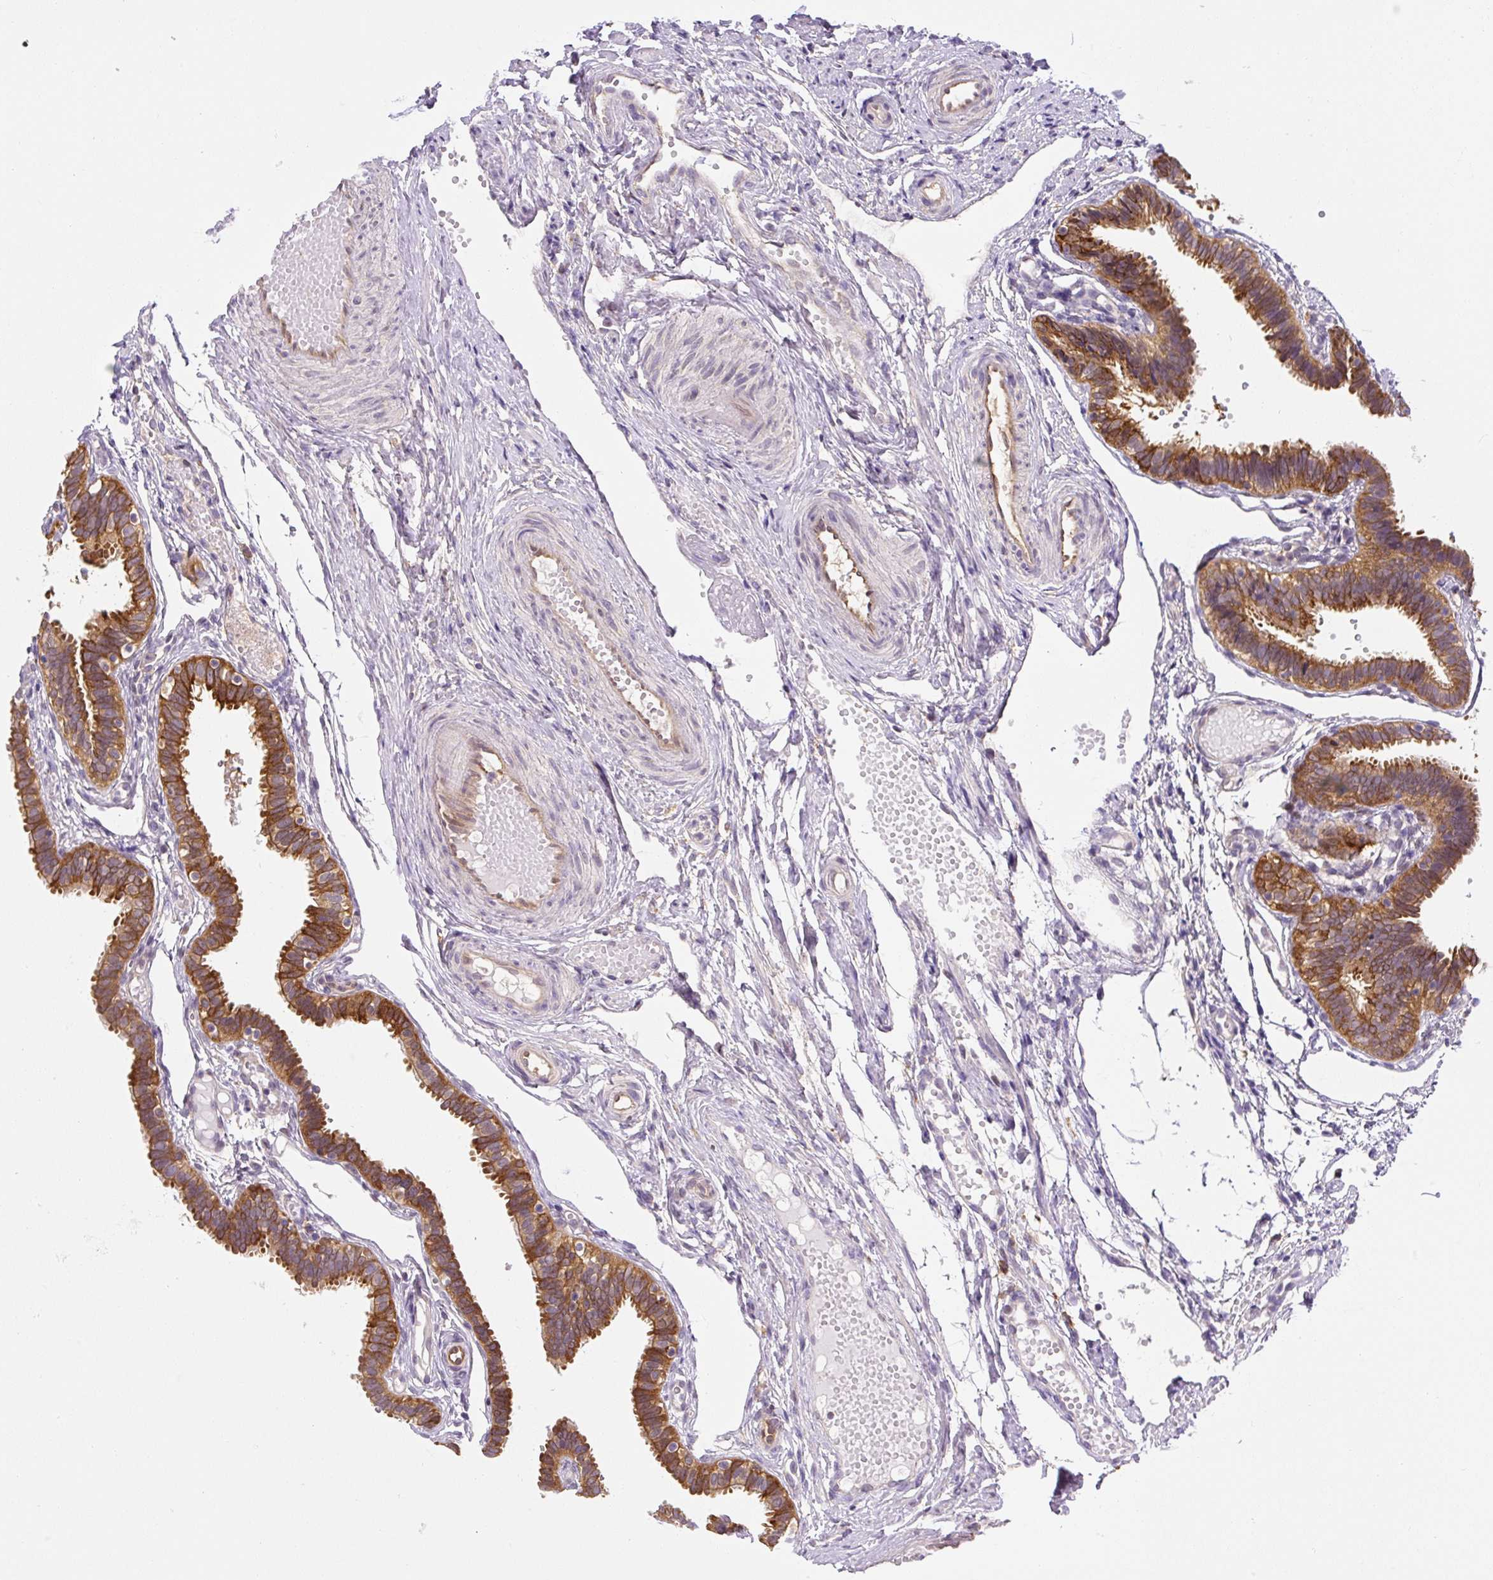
{"staining": {"intensity": "moderate", "quantity": ">75%", "location": "cytoplasmic/membranous"}, "tissue": "fallopian tube", "cell_type": "Glandular cells", "image_type": "normal", "snomed": [{"axis": "morphology", "description": "Normal tissue, NOS"}, {"axis": "topography", "description": "Fallopian tube"}], "caption": "Immunohistochemical staining of normal human fallopian tube shows medium levels of moderate cytoplasmic/membranous expression in about >75% of glandular cells. The staining was performed using DAB, with brown indicating positive protein expression. Nuclei are stained blue with hematoxylin.", "gene": "PLA2G4A", "patient": {"sex": "female", "age": 37}}